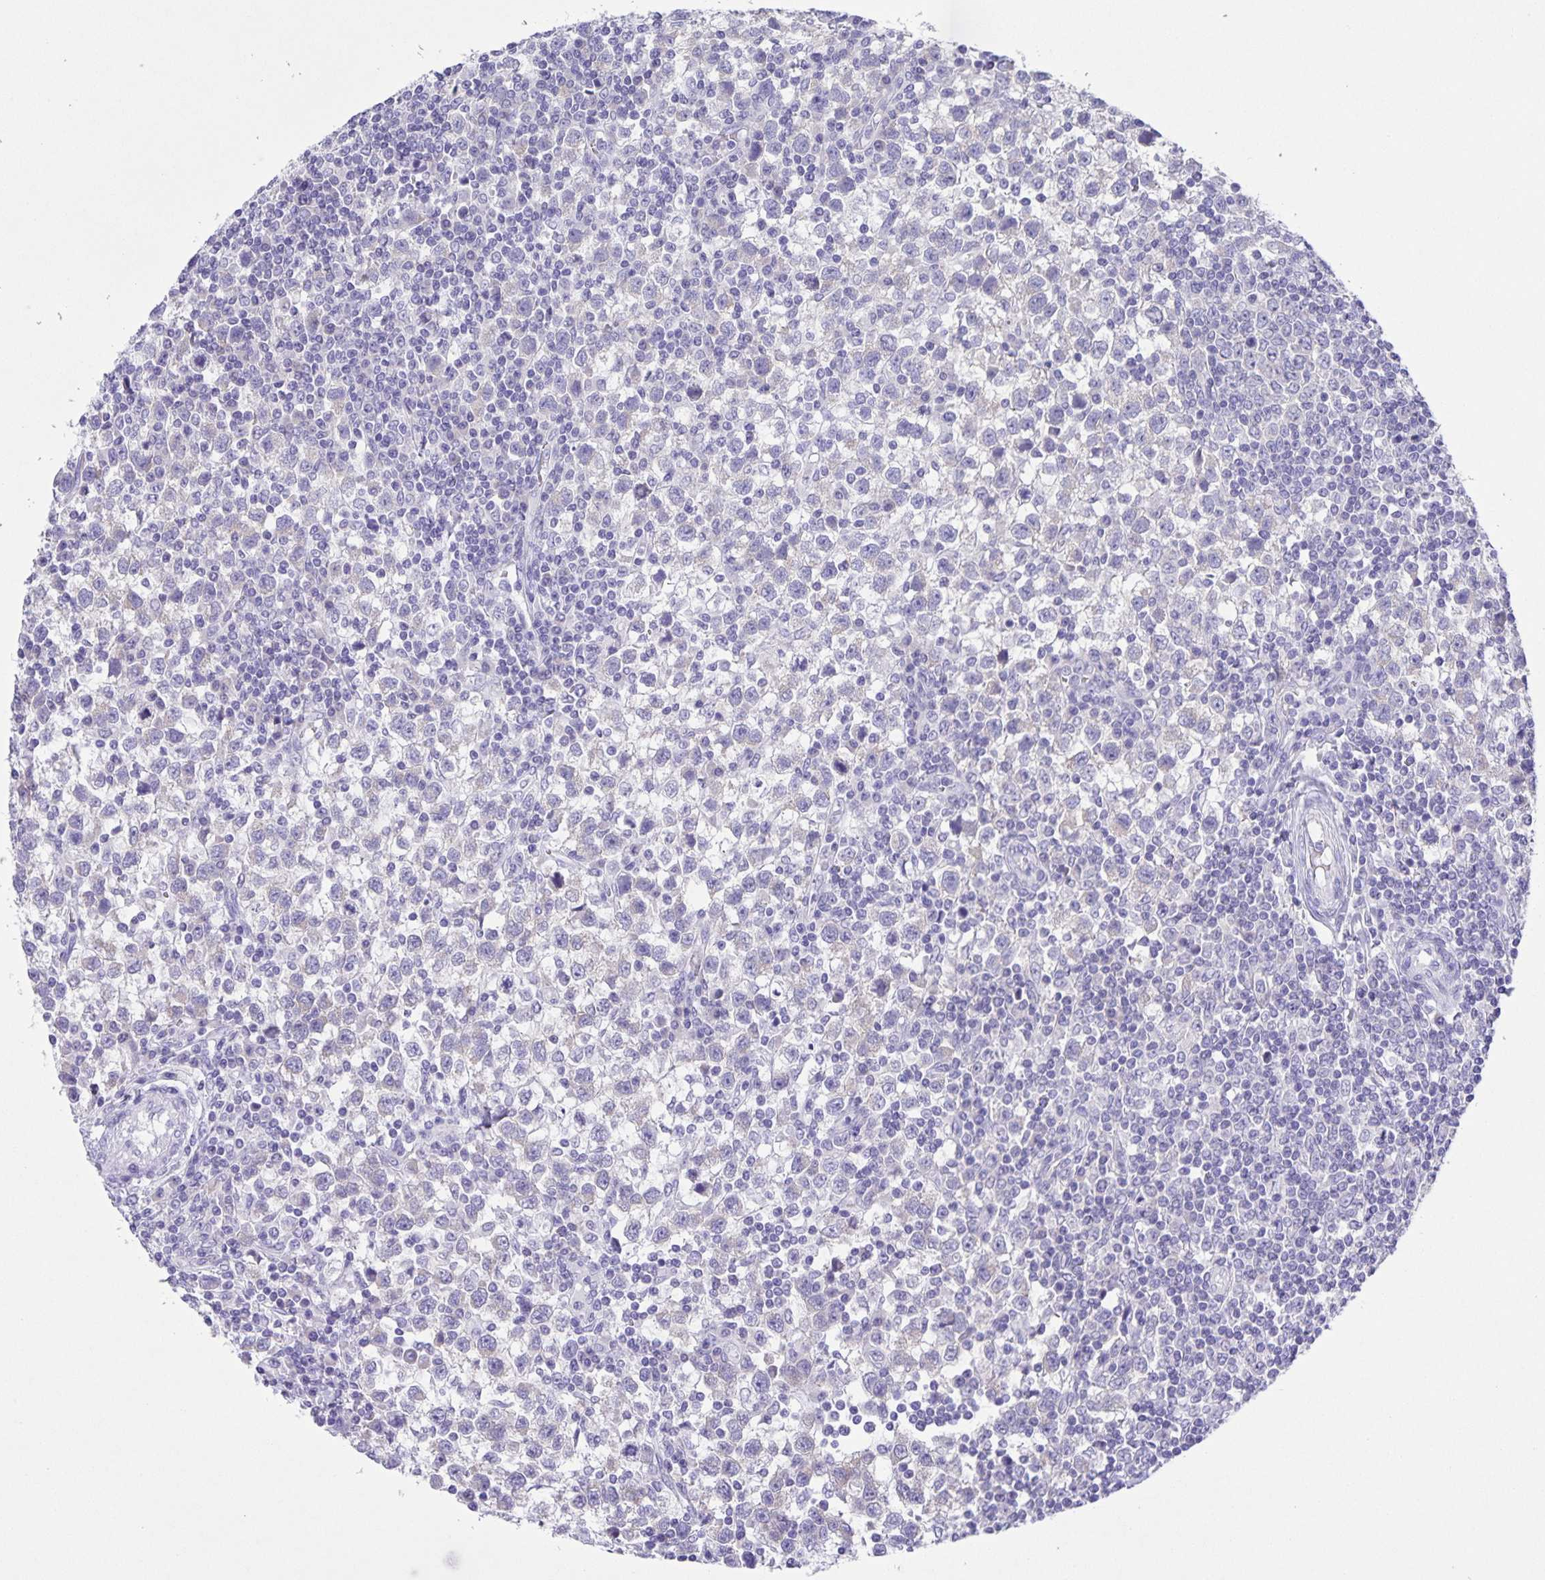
{"staining": {"intensity": "negative", "quantity": "none", "location": "none"}, "tissue": "testis cancer", "cell_type": "Tumor cells", "image_type": "cancer", "snomed": [{"axis": "morphology", "description": "Seminoma, NOS"}, {"axis": "topography", "description": "Testis"}], "caption": "IHC histopathology image of neoplastic tissue: human testis cancer stained with DAB (3,3'-diaminobenzidine) demonstrates no significant protein staining in tumor cells. The staining is performed using DAB brown chromogen with nuclei counter-stained in using hematoxylin.", "gene": "CAPSL", "patient": {"sex": "male", "age": 34}}